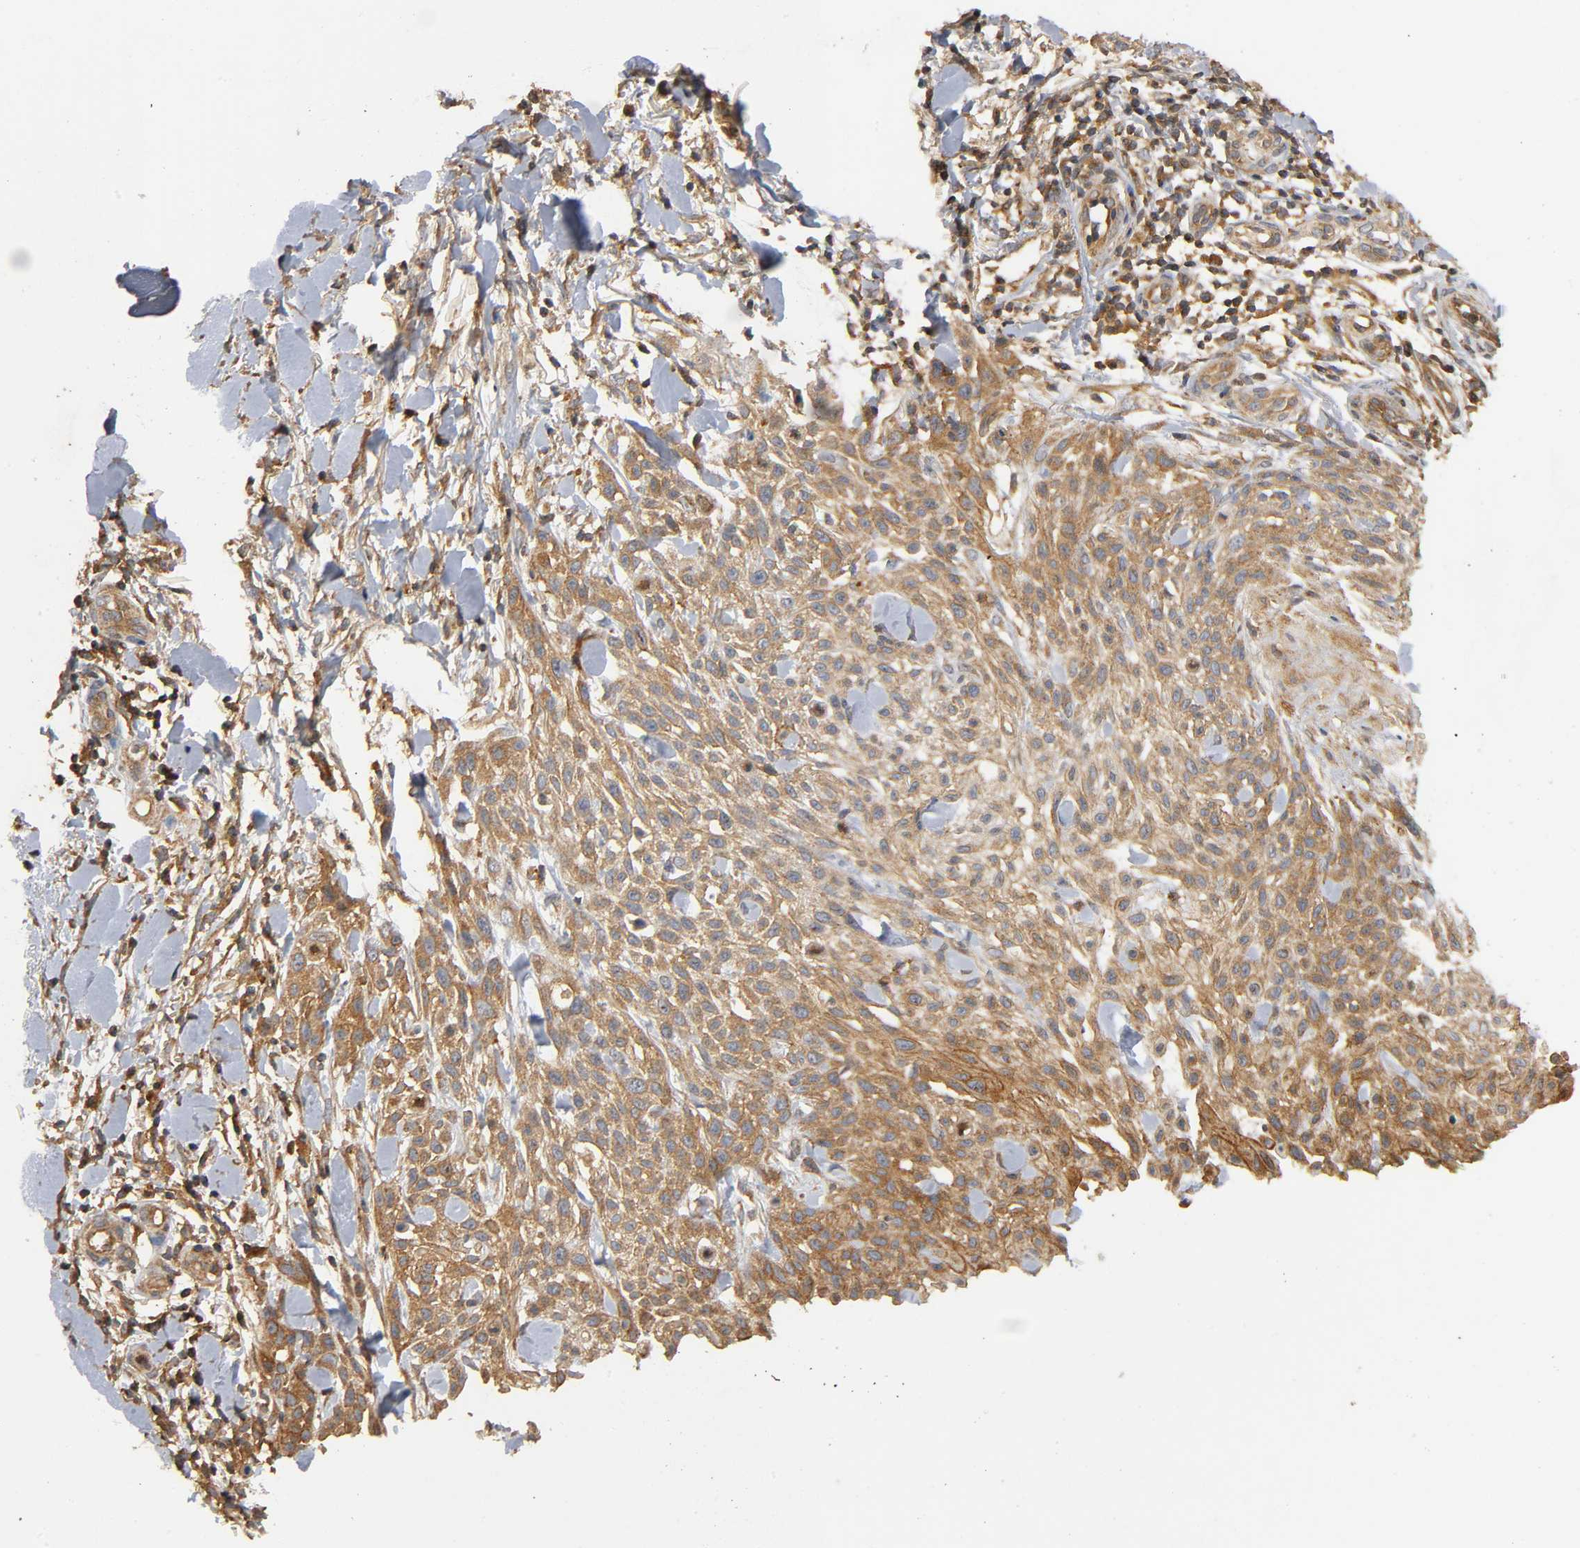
{"staining": {"intensity": "moderate", "quantity": ">75%", "location": "cytoplasmic/membranous"}, "tissue": "skin cancer", "cell_type": "Tumor cells", "image_type": "cancer", "snomed": [{"axis": "morphology", "description": "Squamous cell carcinoma, NOS"}, {"axis": "topography", "description": "Skin"}], "caption": "IHC of human skin cancer exhibits medium levels of moderate cytoplasmic/membranous expression in approximately >75% of tumor cells. (IHC, brightfield microscopy, high magnification).", "gene": "IKBKB", "patient": {"sex": "female", "age": 42}}